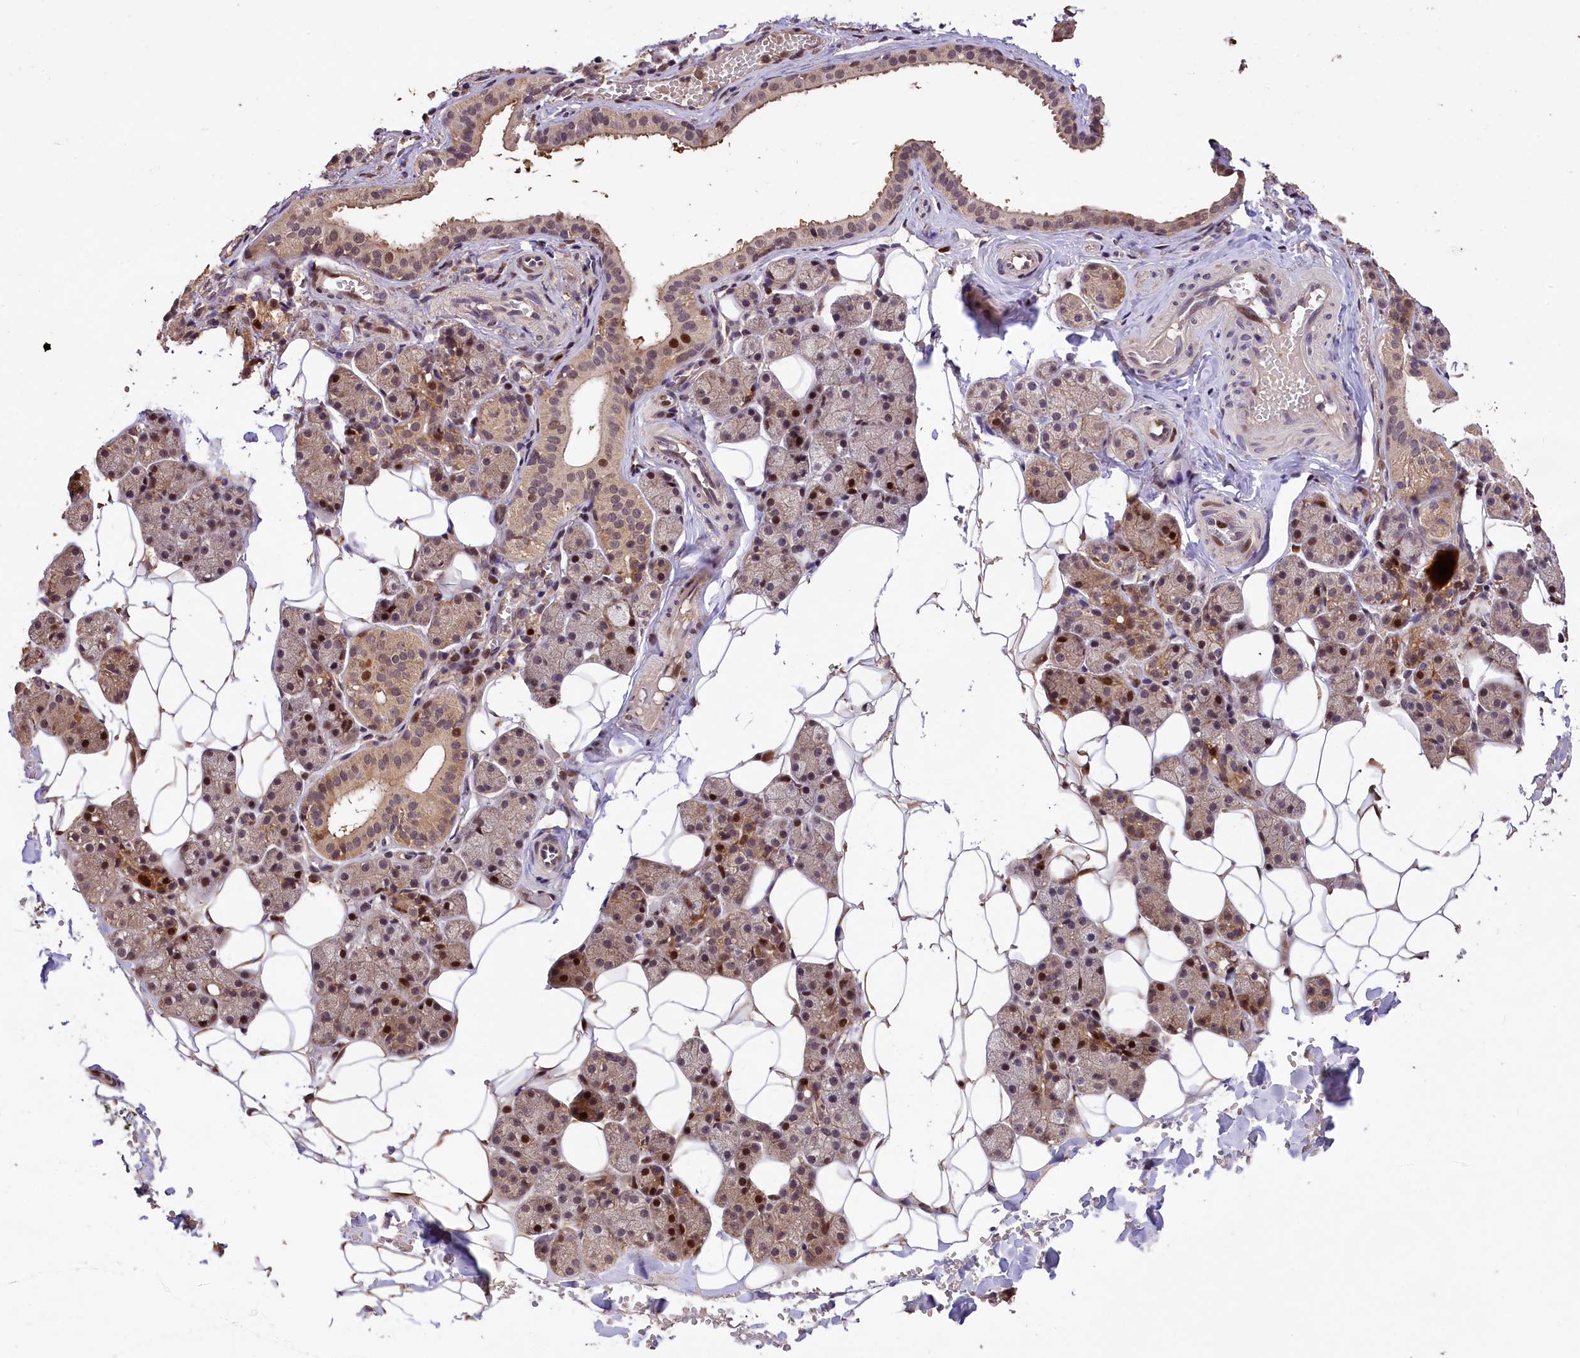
{"staining": {"intensity": "moderate", "quantity": "25%-75%", "location": "cytoplasmic/membranous,nuclear"}, "tissue": "salivary gland", "cell_type": "Glandular cells", "image_type": "normal", "snomed": [{"axis": "morphology", "description": "Normal tissue, NOS"}, {"axis": "topography", "description": "Salivary gland"}], "caption": "IHC histopathology image of benign salivary gland: salivary gland stained using IHC exhibits medium levels of moderate protein expression localized specifically in the cytoplasmic/membranous,nuclear of glandular cells, appearing as a cytoplasmic/membranous,nuclear brown color.", "gene": "PHAF1", "patient": {"sex": "female", "age": 33}}